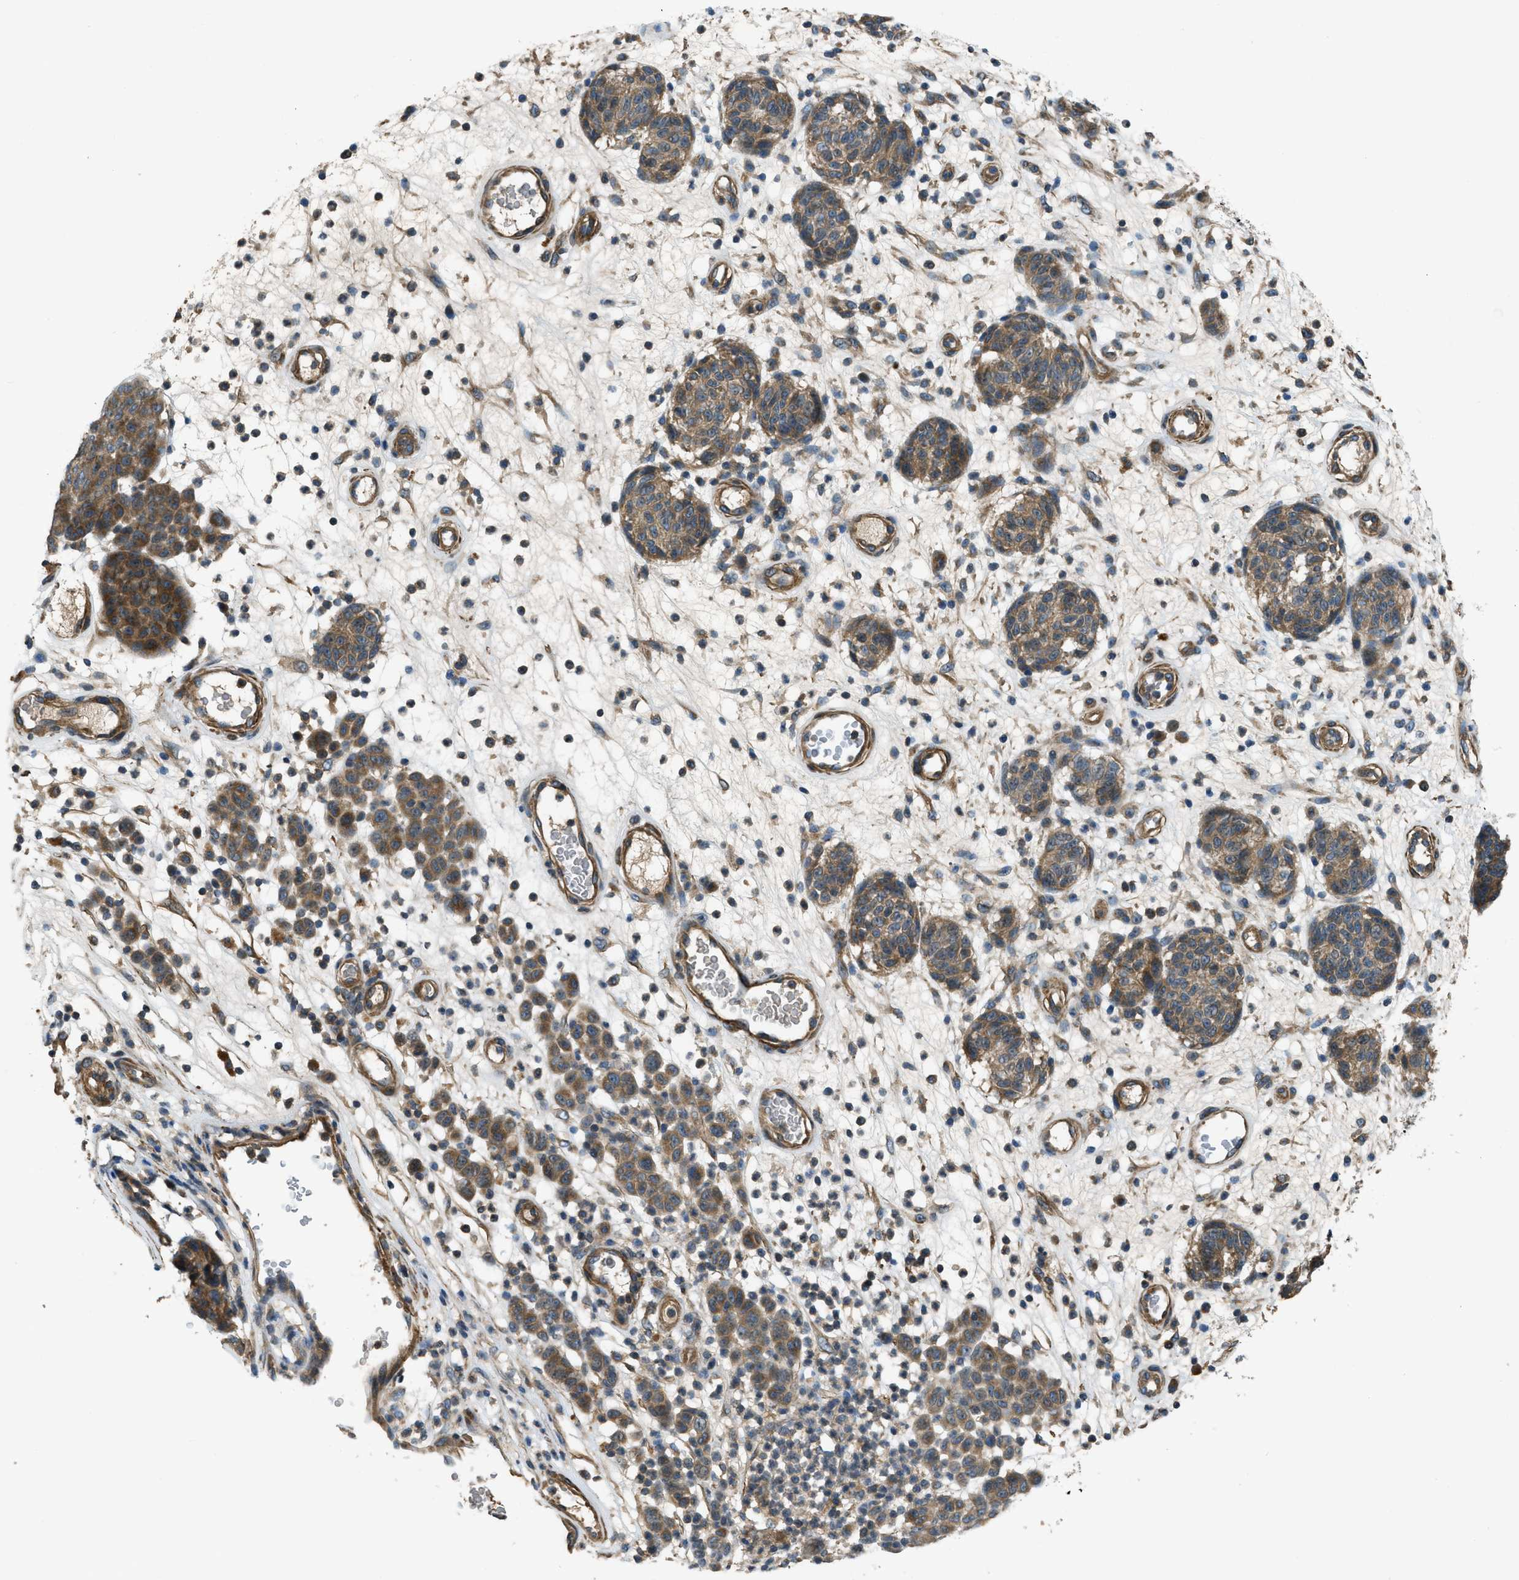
{"staining": {"intensity": "moderate", "quantity": ">75%", "location": "cytoplasmic/membranous"}, "tissue": "melanoma", "cell_type": "Tumor cells", "image_type": "cancer", "snomed": [{"axis": "morphology", "description": "Malignant melanoma, NOS"}, {"axis": "topography", "description": "Skin"}], "caption": "IHC histopathology image of human malignant melanoma stained for a protein (brown), which displays medium levels of moderate cytoplasmic/membranous positivity in approximately >75% of tumor cells.", "gene": "VEZT", "patient": {"sex": "male", "age": 59}}